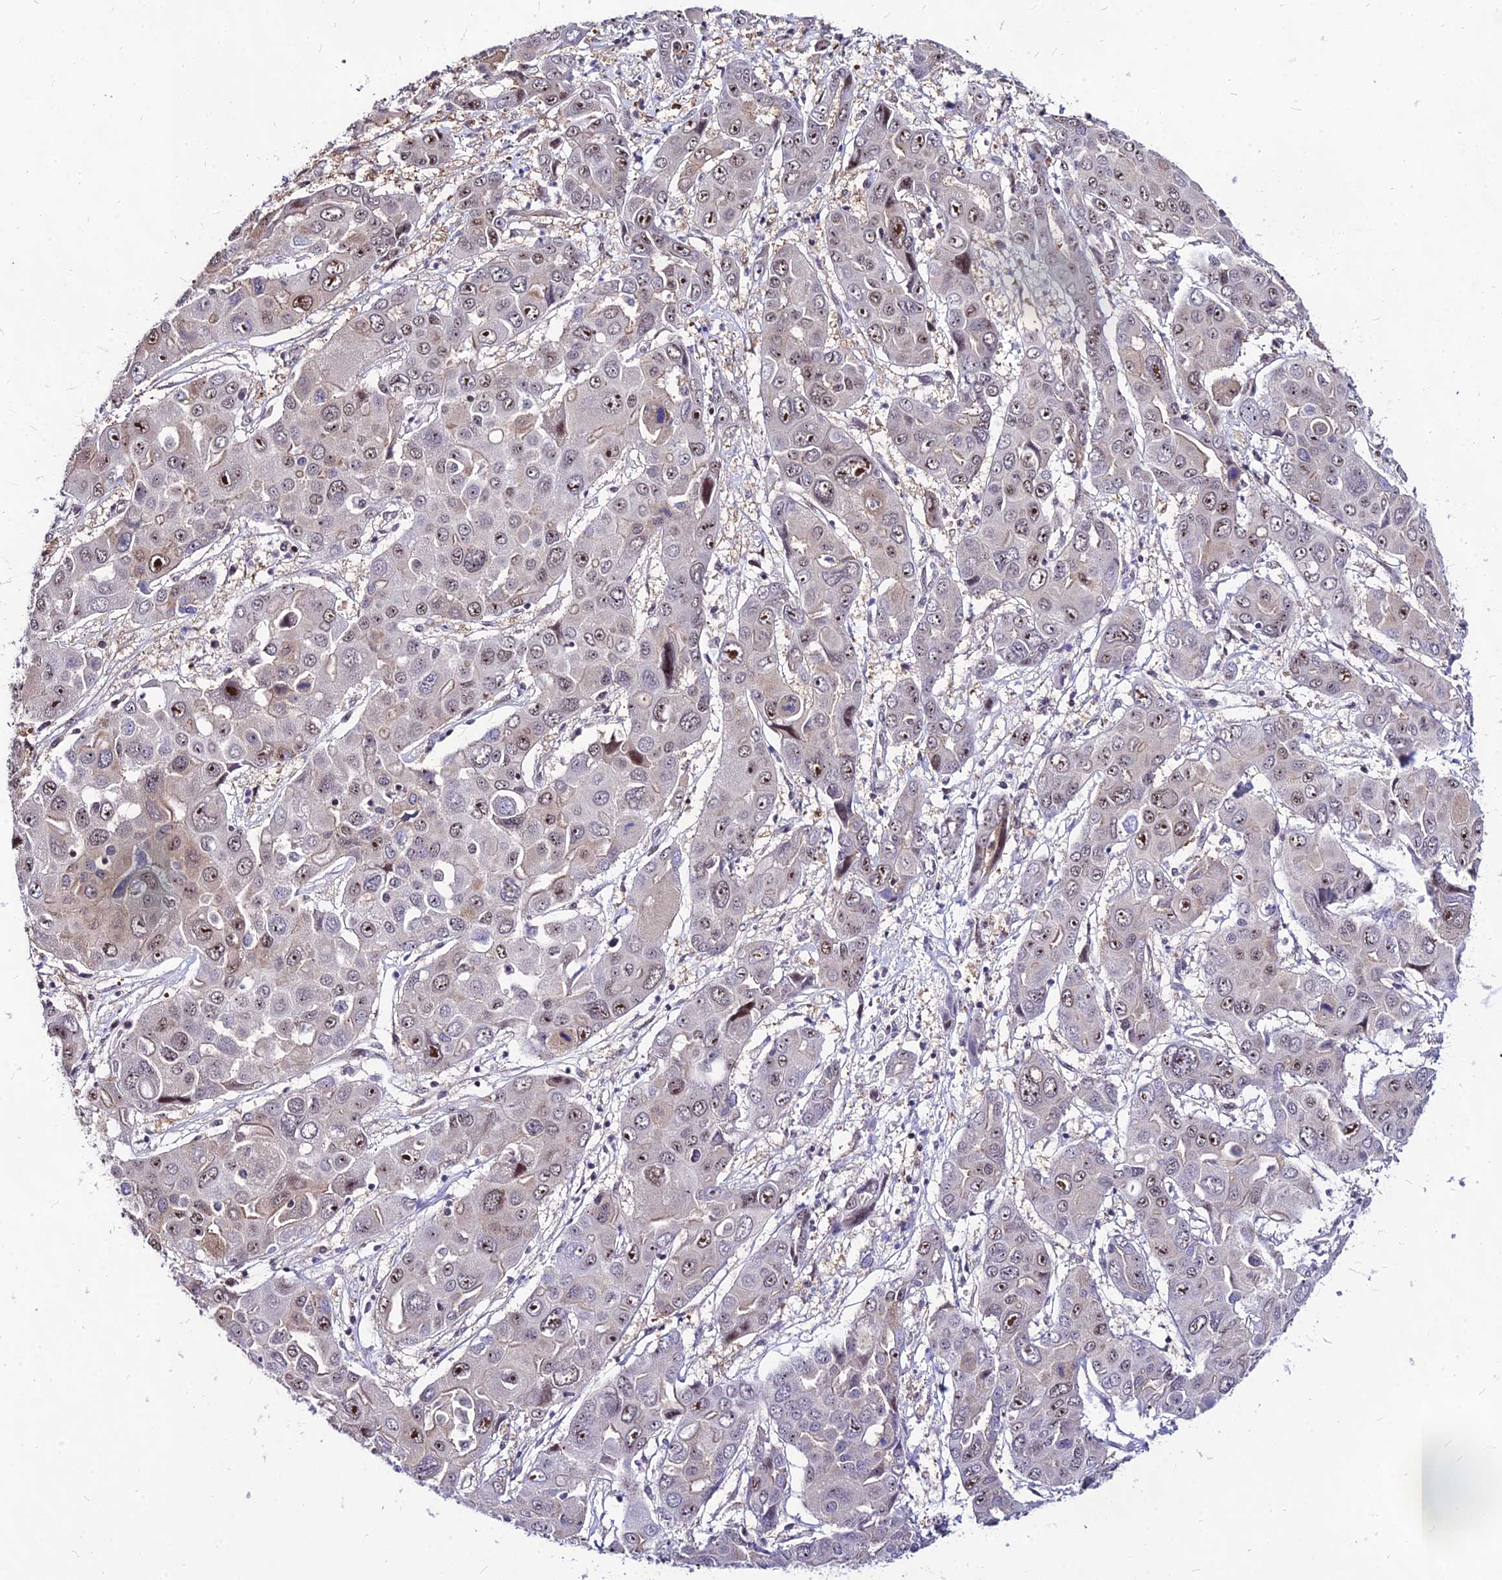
{"staining": {"intensity": "moderate", "quantity": "25%-75%", "location": "nuclear"}, "tissue": "liver cancer", "cell_type": "Tumor cells", "image_type": "cancer", "snomed": [{"axis": "morphology", "description": "Cholangiocarcinoma"}, {"axis": "topography", "description": "Liver"}], "caption": "The micrograph shows staining of liver cholangiocarcinoma, revealing moderate nuclear protein expression (brown color) within tumor cells. The staining was performed using DAB to visualize the protein expression in brown, while the nuclei were stained in blue with hematoxylin (Magnification: 20x).", "gene": "DDX55", "patient": {"sex": "male", "age": 67}}